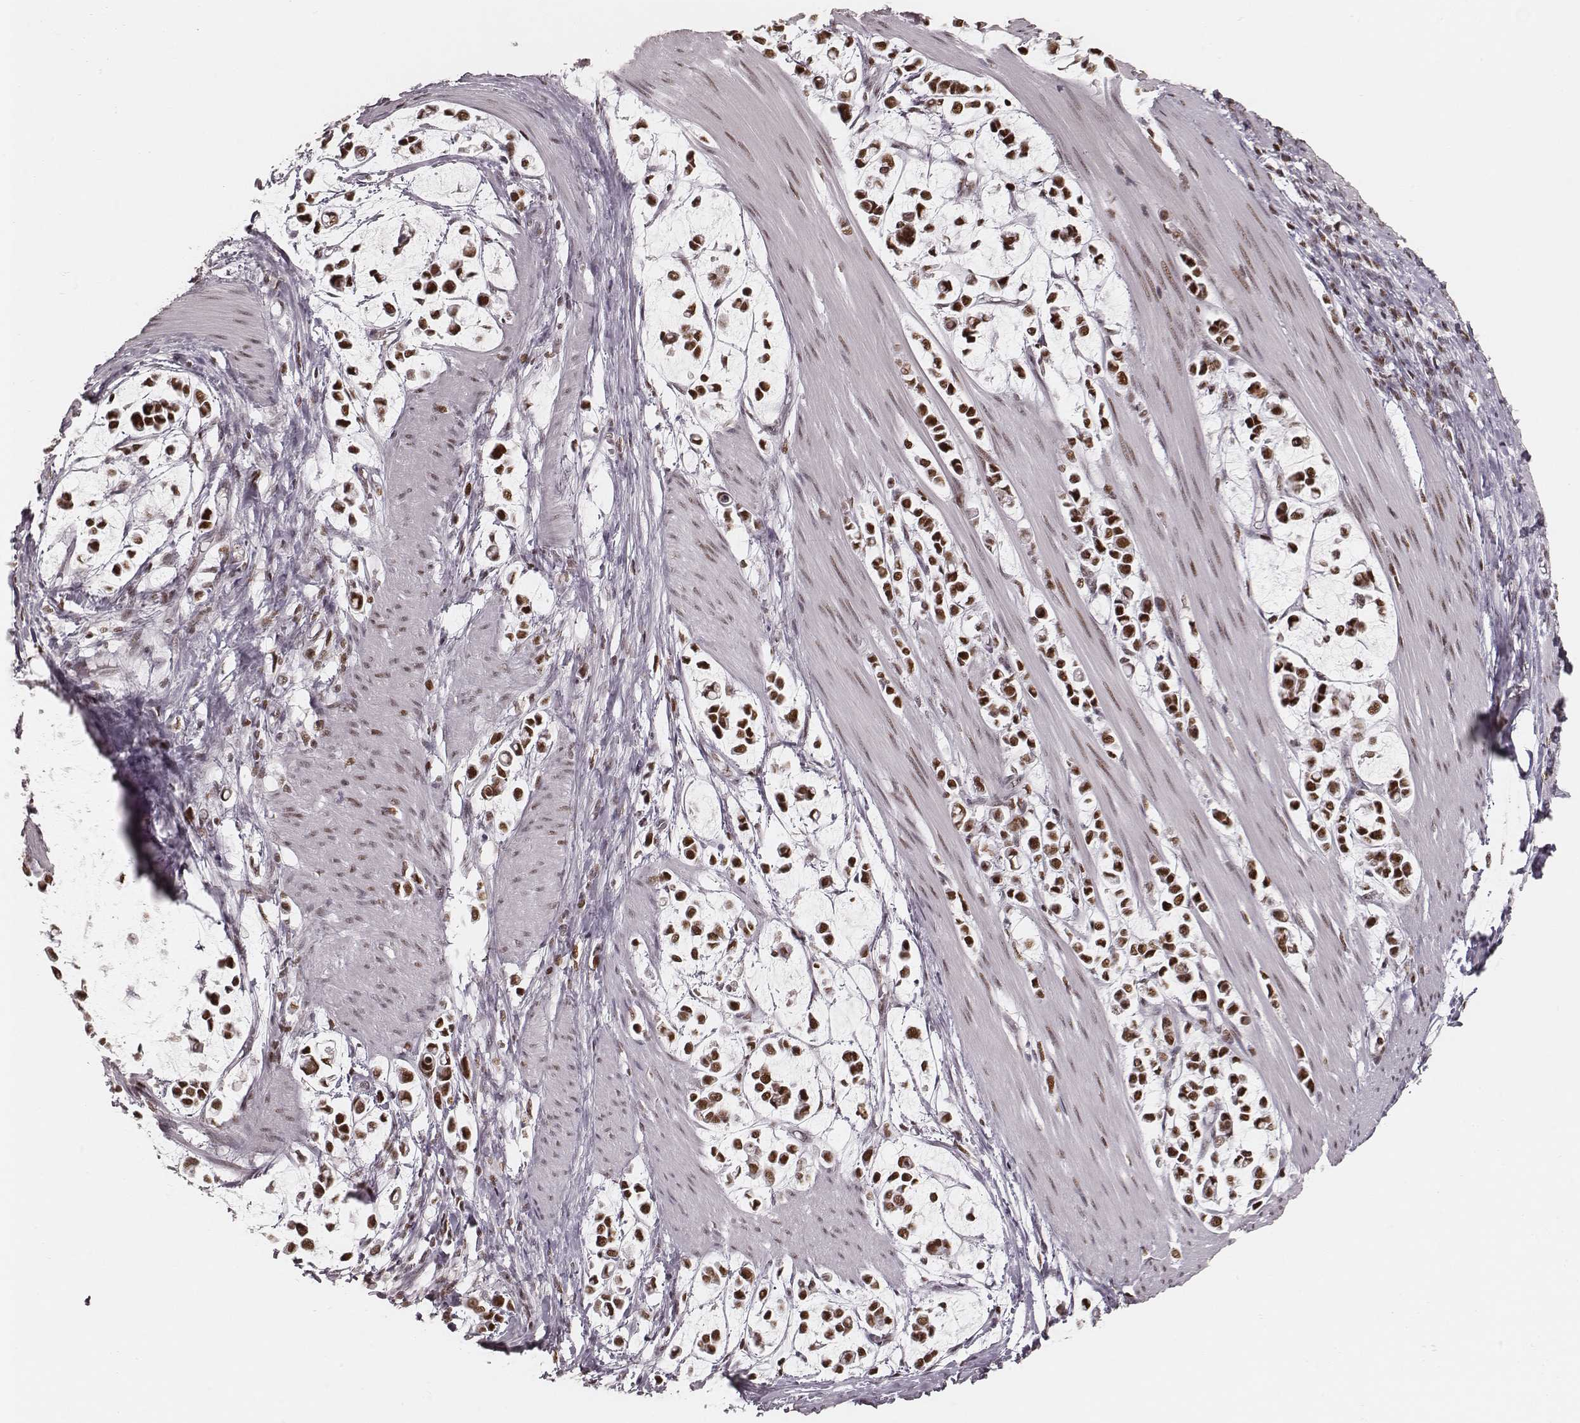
{"staining": {"intensity": "strong", "quantity": ">75%", "location": "nuclear"}, "tissue": "stomach cancer", "cell_type": "Tumor cells", "image_type": "cancer", "snomed": [{"axis": "morphology", "description": "Adenocarcinoma, NOS"}, {"axis": "topography", "description": "Stomach"}], "caption": "Approximately >75% of tumor cells in adenocarcinoma (stomach) reveal strong nuclear protein staining as visualized by brown immunohistochemical staining.", "gene": "PARP1", "patient": {"sex": "male", "age": 82}}